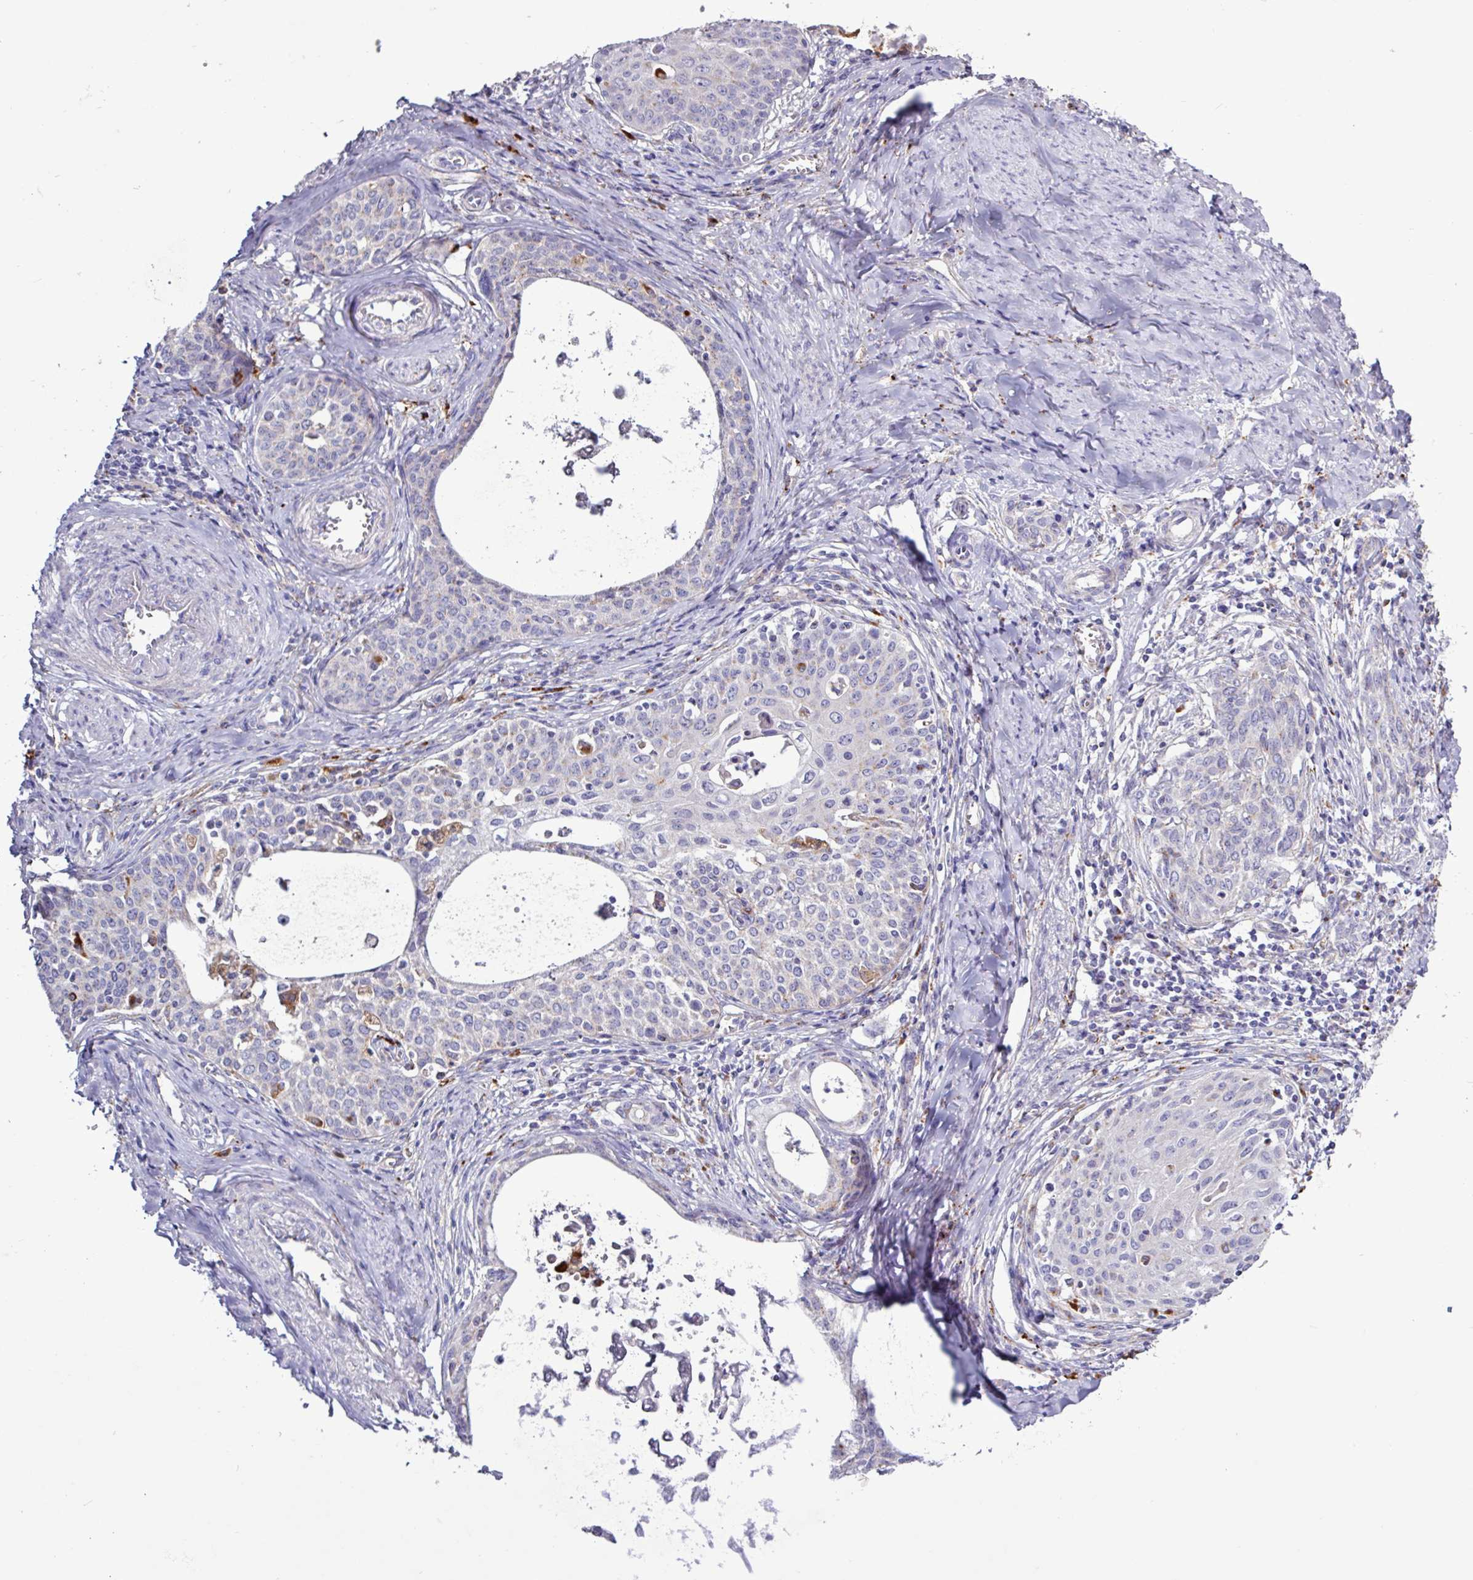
{"staining": {"intensity": "weak", "quantity": "<25%", "location": "cytoplasmic/membranous"}, "tissue": "cervical cancer", "cell_type": "Tumor cells", "image_type": "cancer", "snomed": [{"axis": "morphology", "description": "Squamous cell carcinoma, NOS"}, {"axis": "morphology", "description": "Adenocarcinoma, NOS"}, {"axis": "topography", "description": "Cervix"}], "caption": "Tumor cells show no significant positivity in squamous cell carcinoma (cervical). The staining was performed using DAB (3,3'-diaminobenzidine) to visualize the protein expression in brown, while the nuclei were stained in blue with hematoxylin (Magnification: 20x).", "gene": "AMIGO2", "patient": {"sex": "female", "age": 52}}